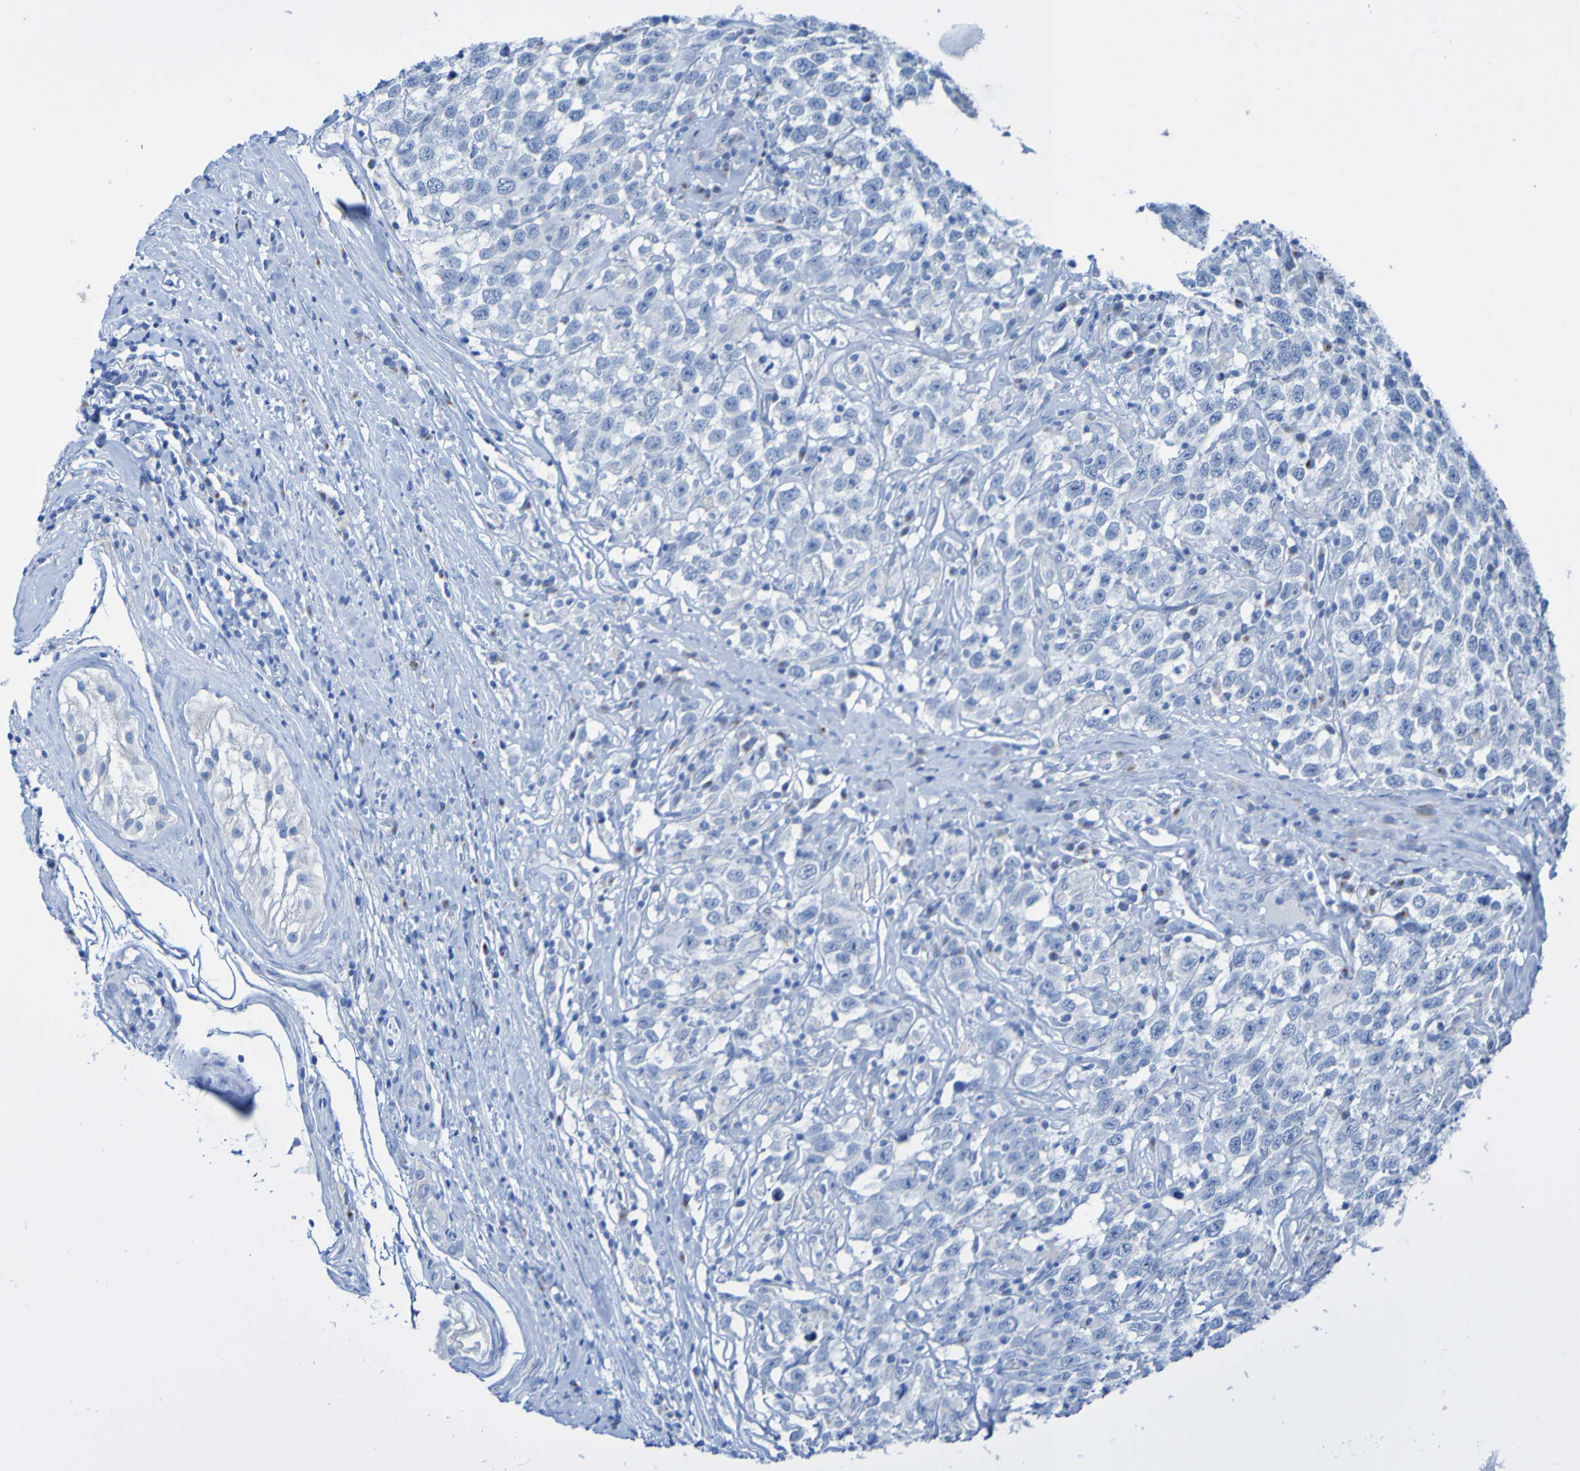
{"staining": {"intensity": "negative", "quantity": "none", "location": "none"}, "tissue": "testis cancer", "cell_type": "Tumor cells", "image_type": "cancer", "snomed": [{"axis": "morphology", "description": "Seminoma, NOS"}, {"axis": "topography", "description": "Testis"}], "caption": "DAB (3,3'-diaminobenzidine) immunohistochemical staining of human seminoma (testis) displays no significant staining in tumor cells.", "gene": "ACMSD", "patient": {"sex": "male", "age": 41}}